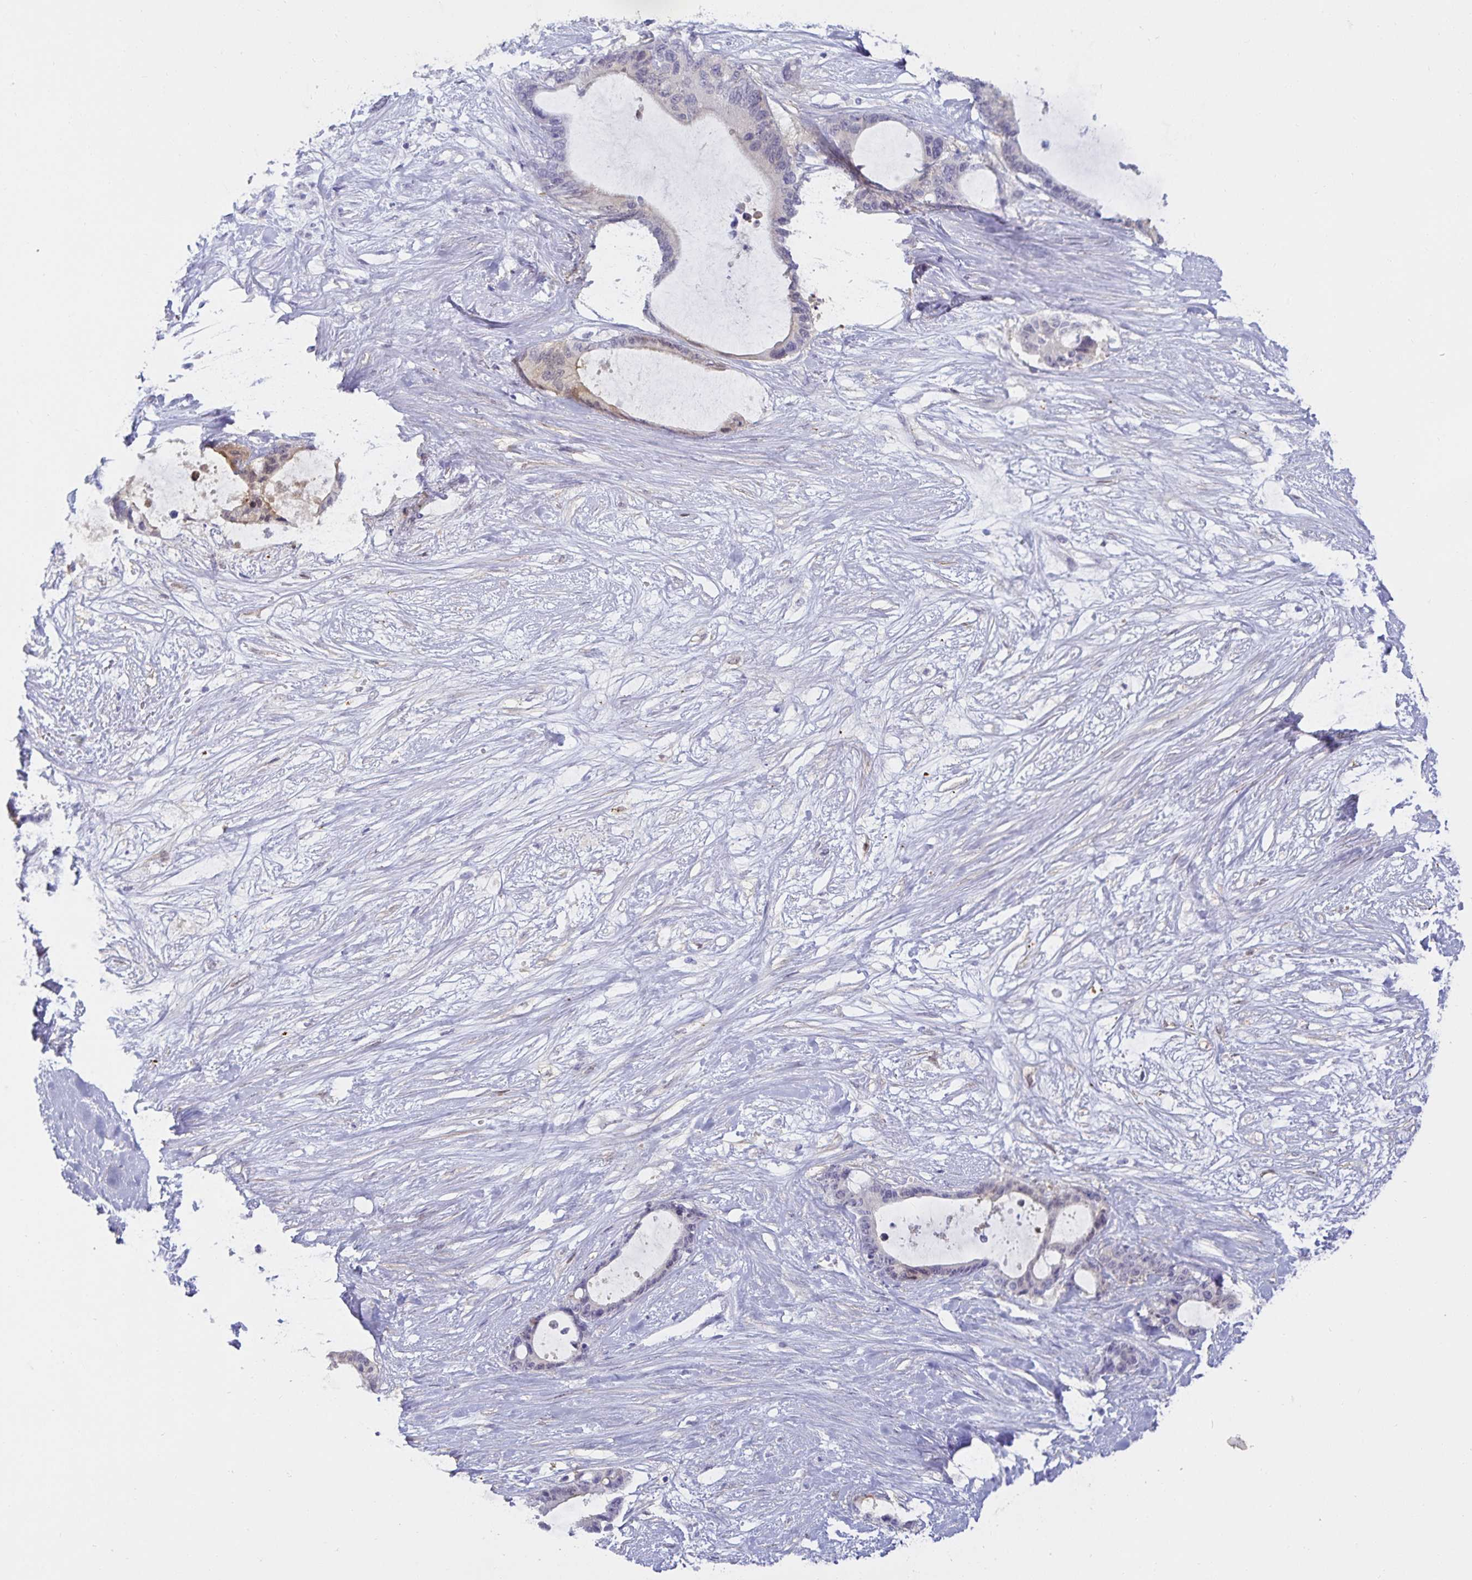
{"staining": {"intensity": "weak", "quantity": "<25%", "location": "cytoplasmic/membranous"}, "tissue": "liver cancer", "cell_type": "Tumor cells", "image_type": "cancer", "snomed": [{"axis": "morphology", "description": "Normal tissue, NOS"}, {"axis": "morphology", "description": "Cholangiocarcinoma"}, {"axis": "topography", "description": "Liver"}, {"axis": "topography", "description": "Peripheral nerve tissue"}], "caption": "IHC image of liver cholangiocarcinoma stained for a protein (brown), which exhibits no positivity in tumor cells.", "gene": "MON2", "patient": {"sex": "female", "age": 73}}